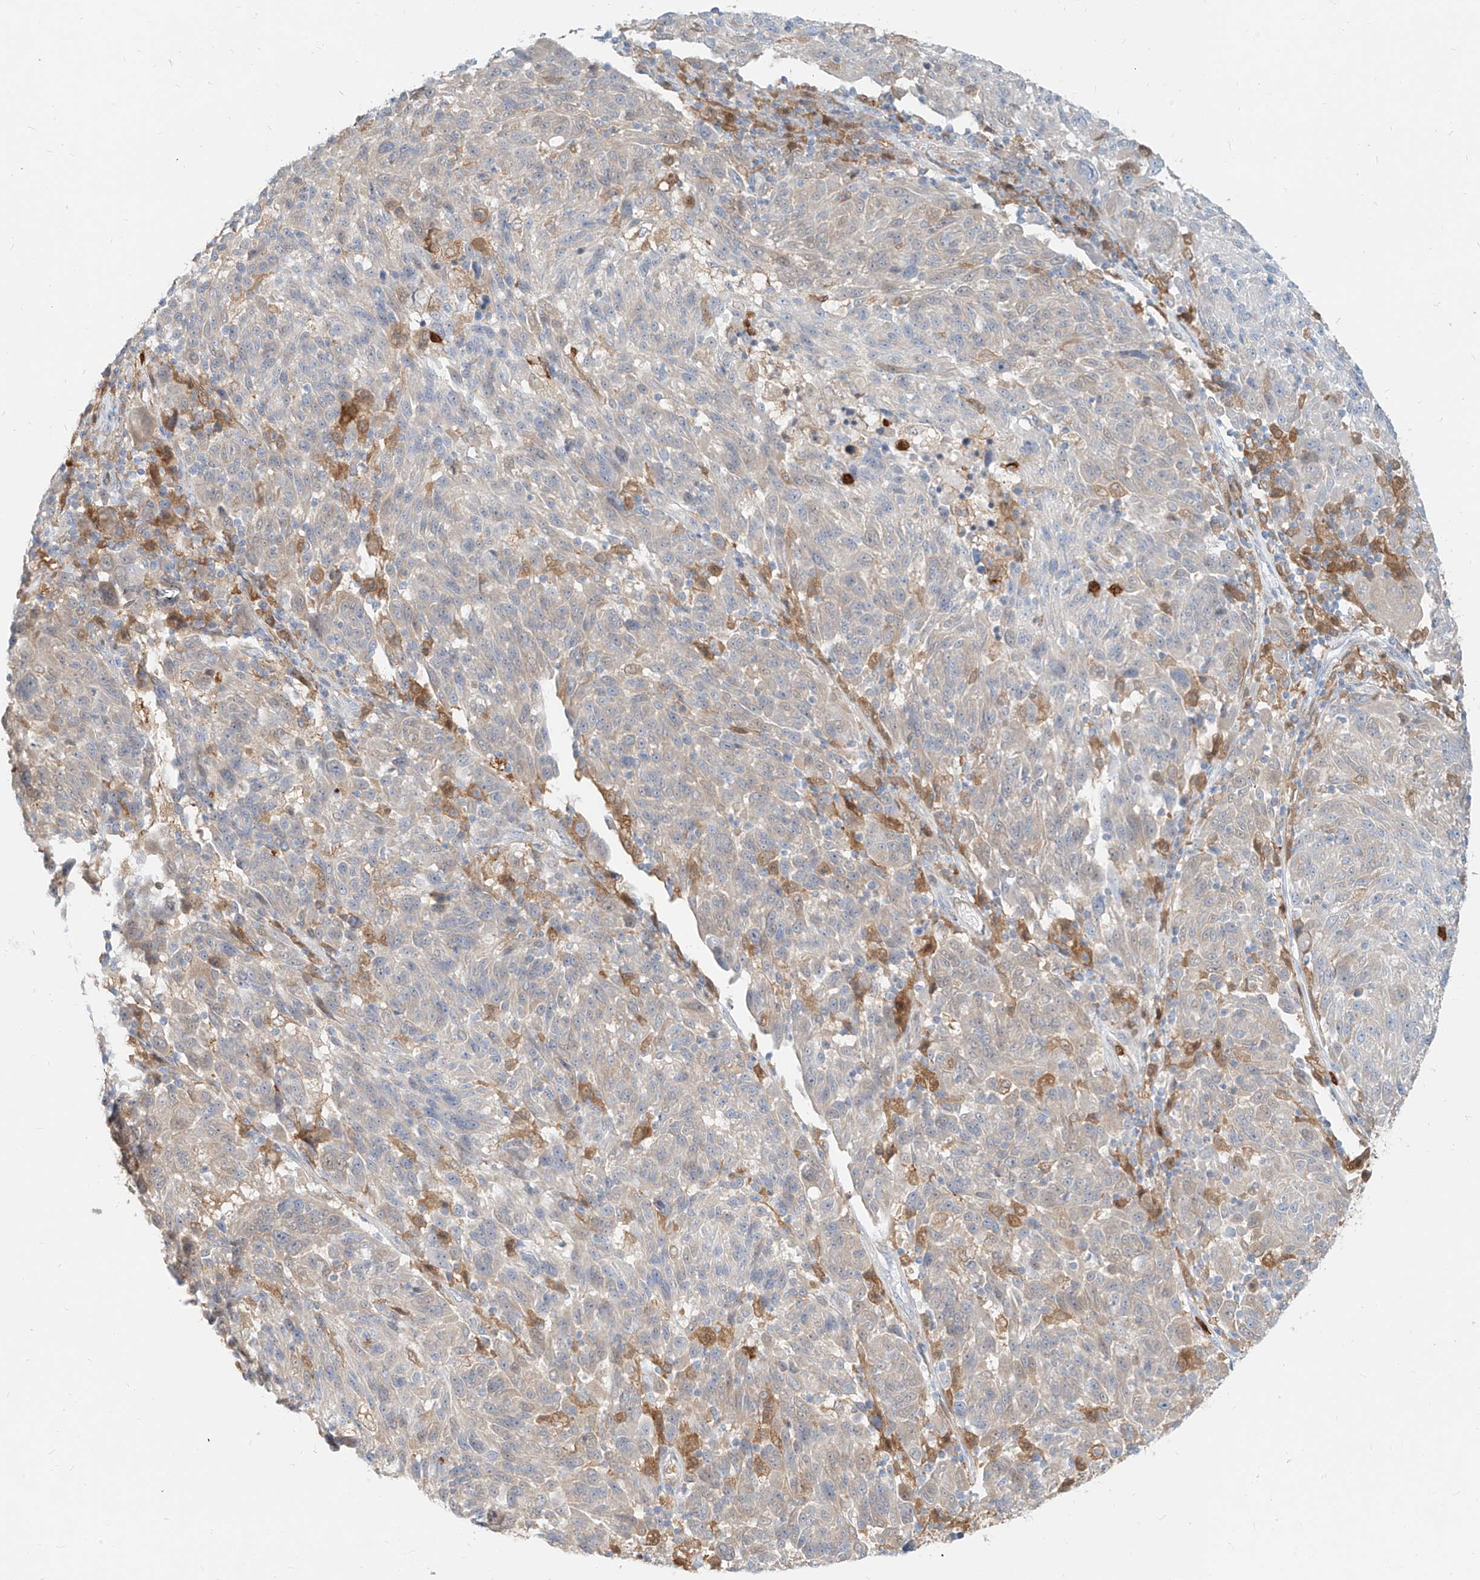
{"staining": {"intensity": "negative", "quantity": "none", "location": "none"}, "tissue": "melanoma", "cell_type": "Tumor cells", "image_type": "cancer", "snomed": [{"axis": "morphology", "description": "Malignant melanoma, NOS"}, {"axis": "topography", "description": "Skin"}], "caption": "Tumor cells show no significant staining in malignant melanoma.", "gene": "PGD", "patient": {"sex": "male", "age": 53}}